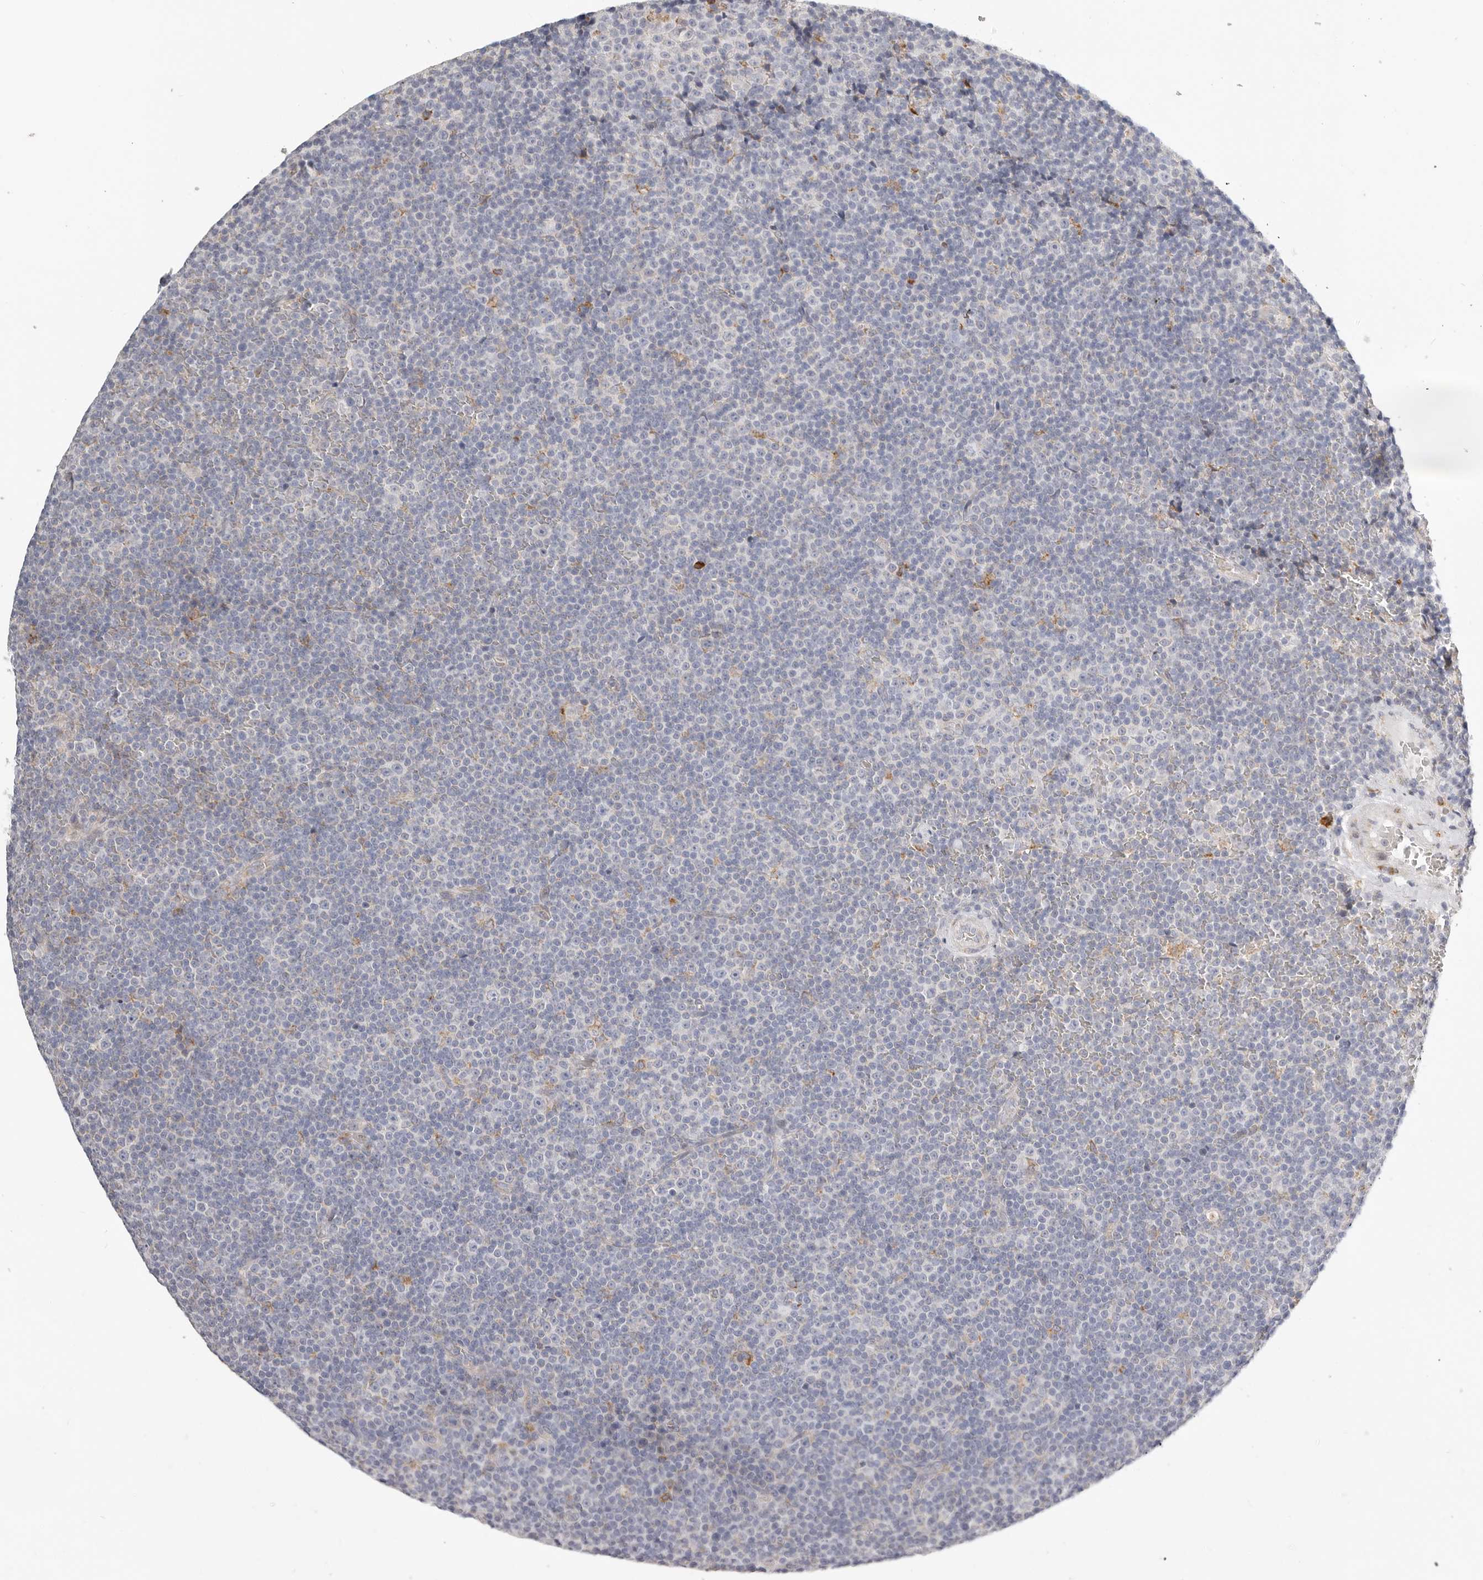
{"staining": {"intensity": "negative", "quantity": "none", "location": "none"}, "tissue": "lymphoma", "cell_type": "Tumor cells", "image_type": "cancer", "snomed": [{"axis": "morphology", "description": "Malignant lymphoma, non-Hodgkin's type, Low grade"}, {"axis": "topography", "description": "Lymph node"}], "caption": "Histopathology image shows no significant protein staining in tumor cells of lymphoma.", "gene": "IL32", "patient": {"sex": "female", "age": 67}}